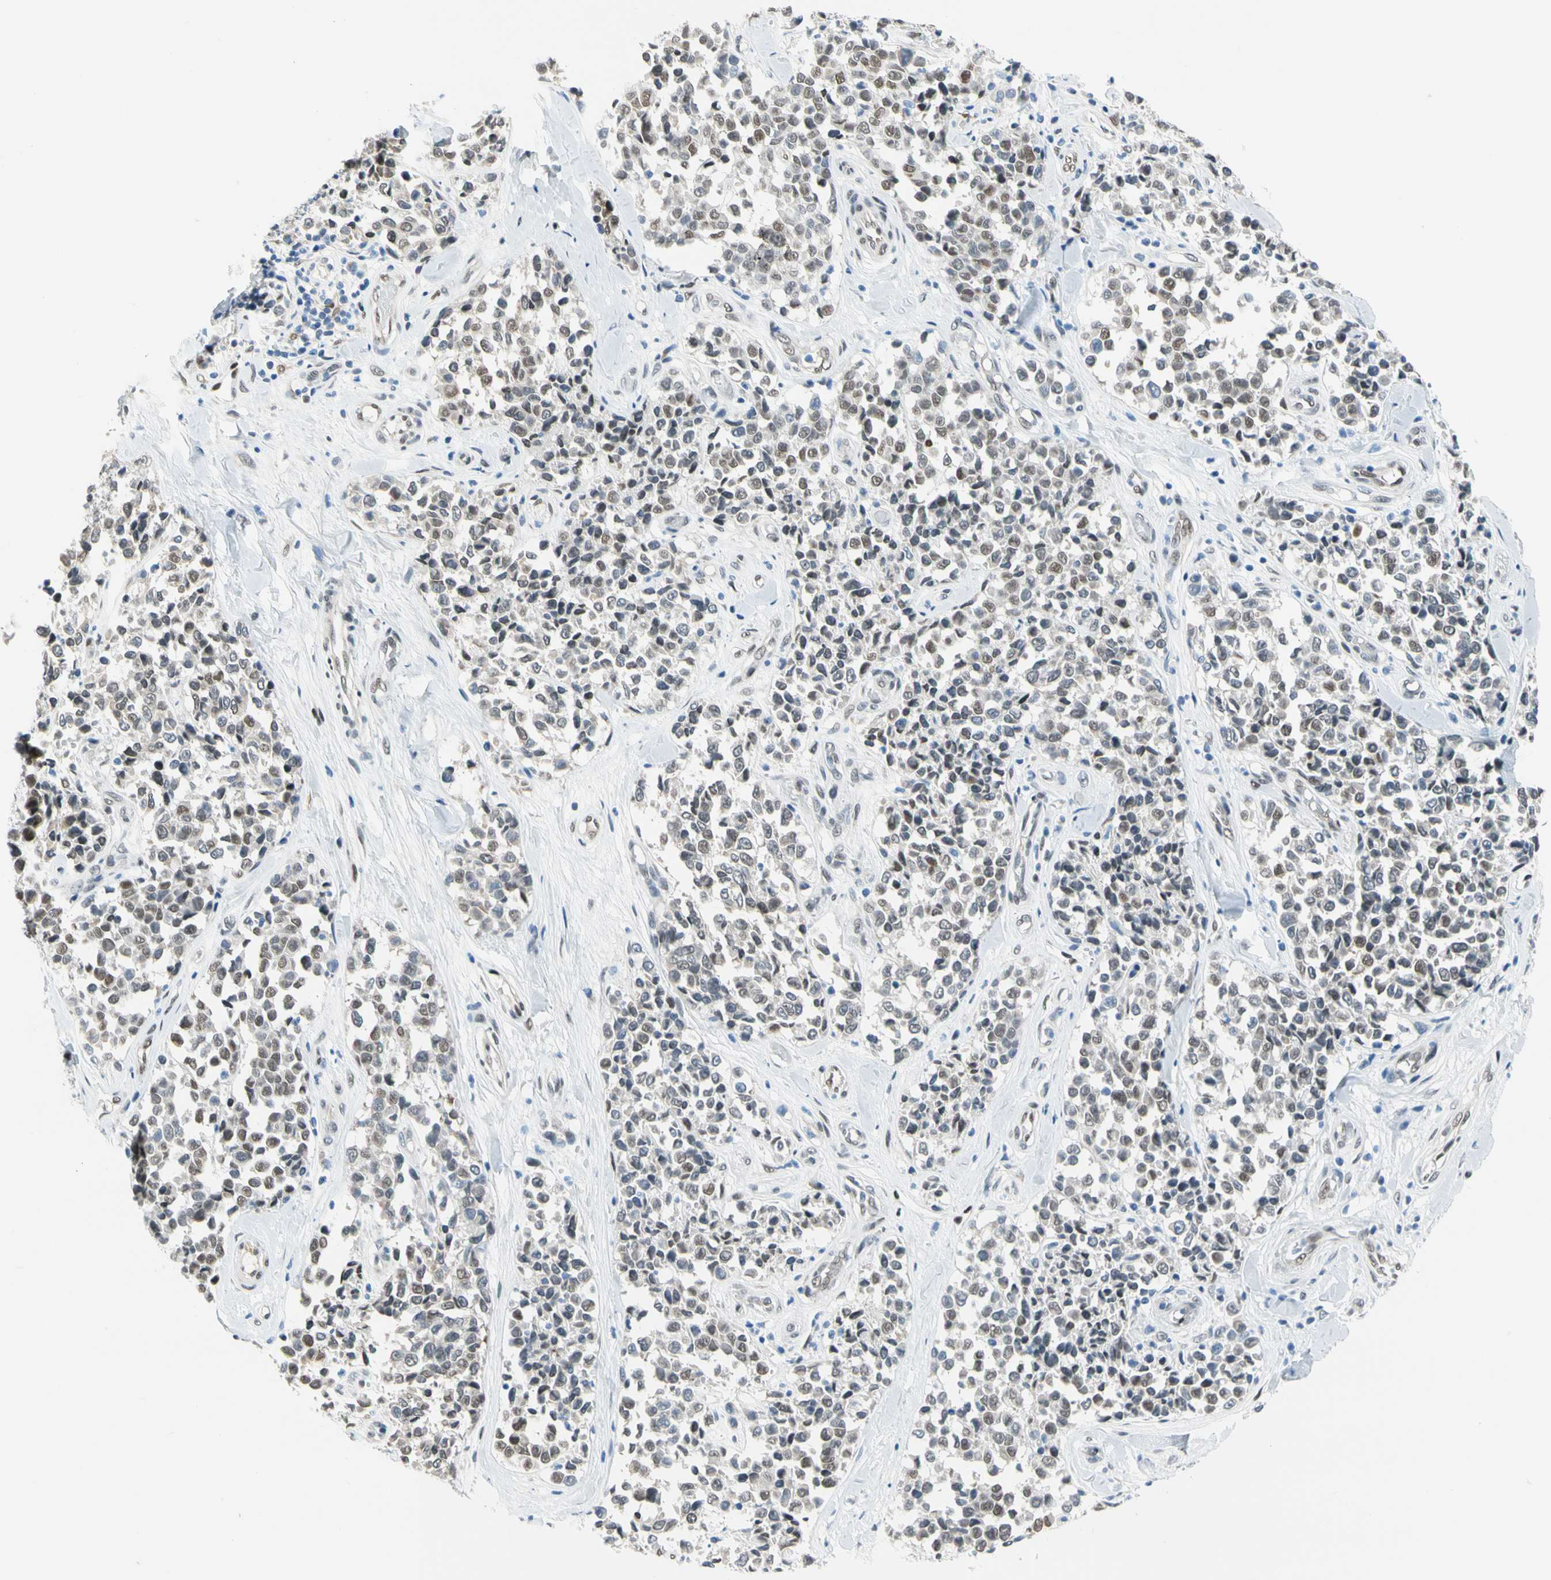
{"staining": {"intensity": "weak", "quantity": "25%-75%", "location": "nuclear"}, "tissue": "melanoma", "cell_type": "Tumor cells", "image_type": "cancer", "snomed": [{"axis": "morphology", "description": "Malignant melanoma, NOS"}, {"axis": "topography", "description": "Skin"}], "caption": "Approximately 25%-75% of tumor cells in human malignant melanoma display weak nuclear protein expression as visualized by brown immunohistochemical staining.", "gene": "NFIA", "patient": {"sex": "female", "age": 64}}